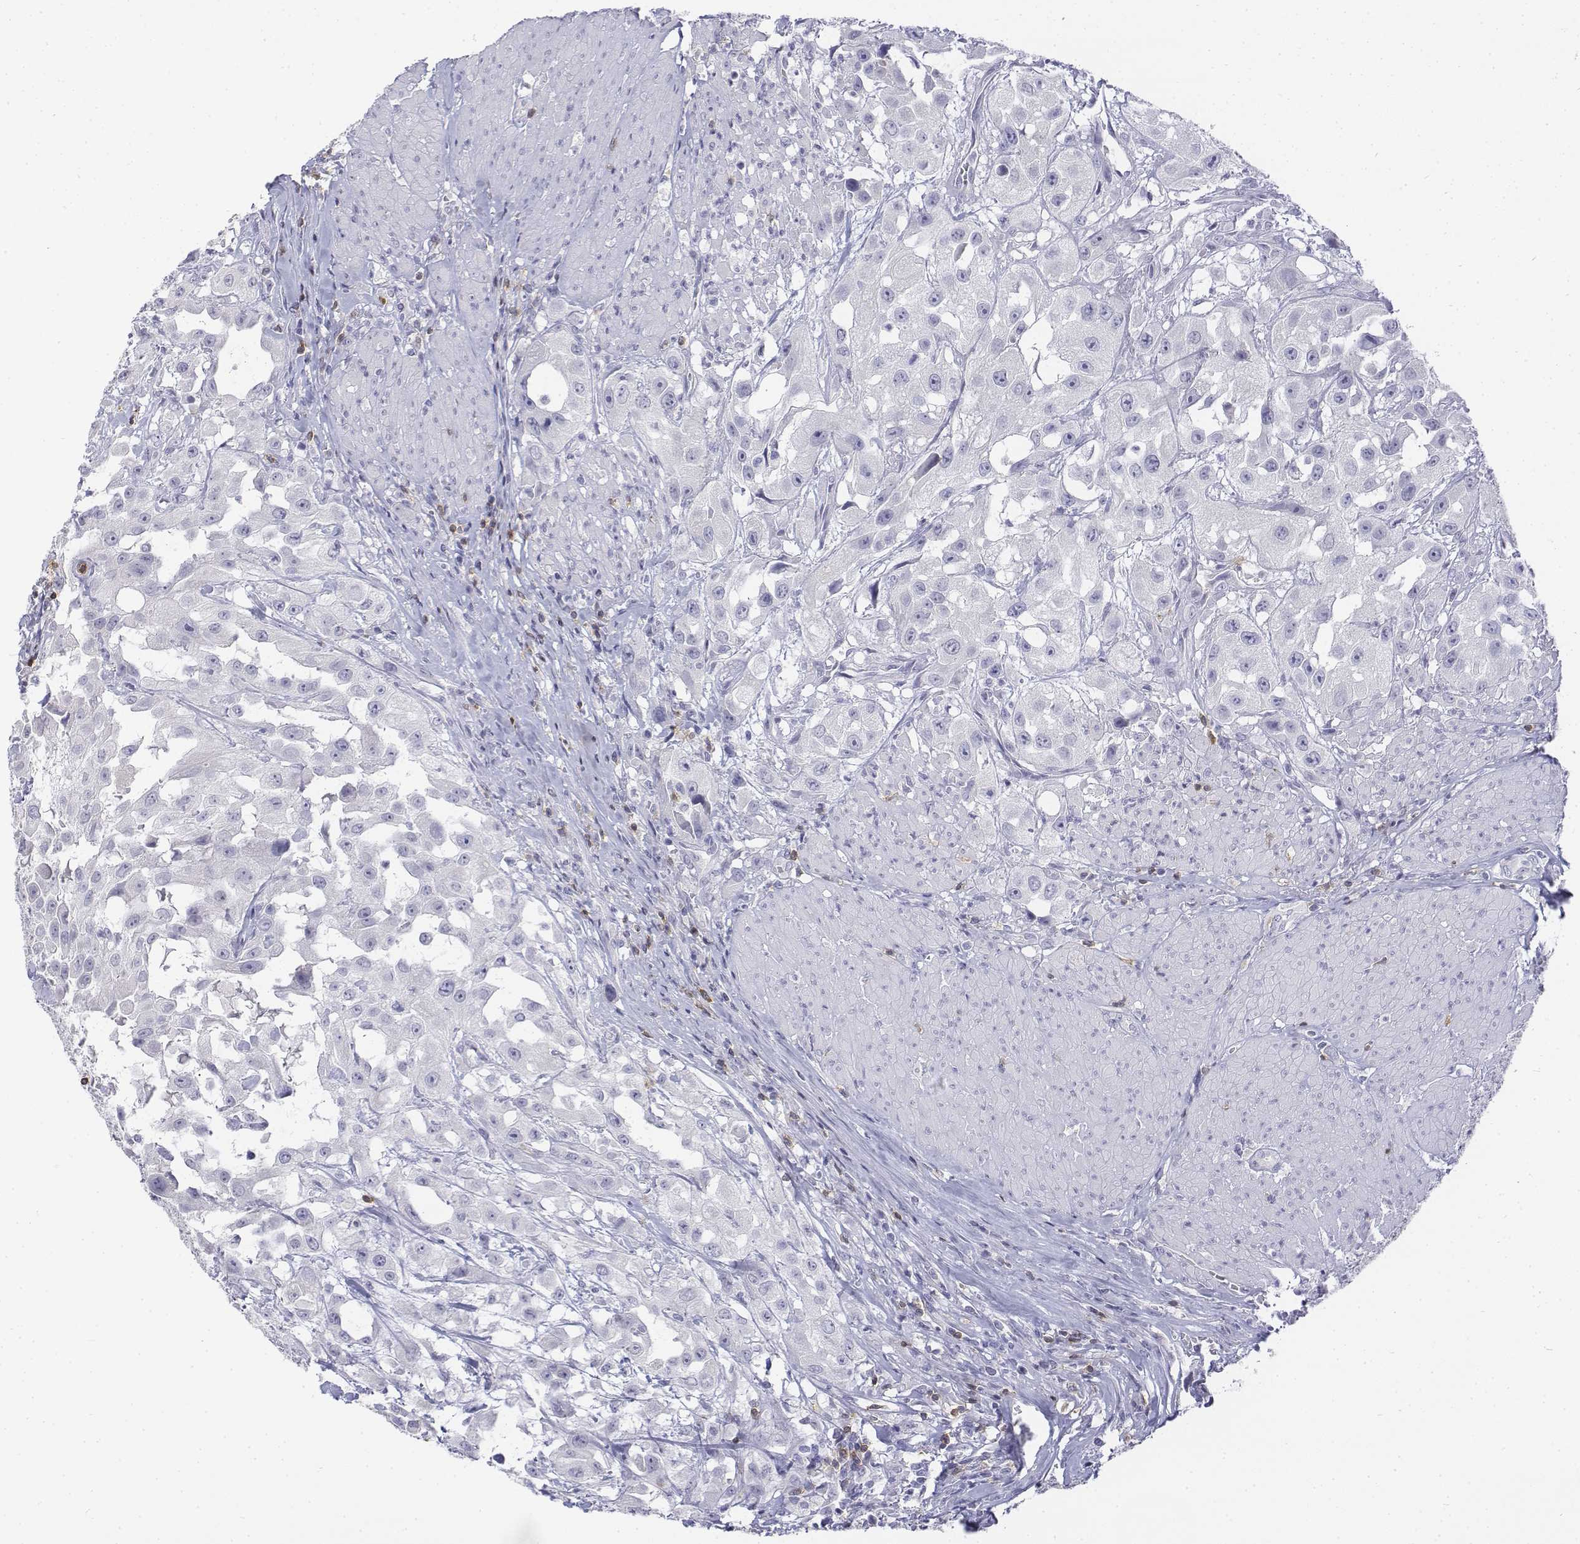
{"staining": {"intensity": "negative", "quantity": "none", "location": "none"}, "tissue": "urothelial cancer", "cell_type": "Tumor cells", "image_type": "cancer", "snomed": [{"axis": "morphology", "description": "Urothelial carcinoma, High grade"}, {"axis": "topography", "description": "Urinary bladder"}], "caption": "Immunohistochemical staining of human urothelial cancer demonstrates no significant positivity in tumor cells. Brightfield microscopy of IHC stained with DAB (brown) and hematoxylin (blue), captured at high magnification.", "gene": "CD3E", "patient": {"sex": "male", "age": 79}}